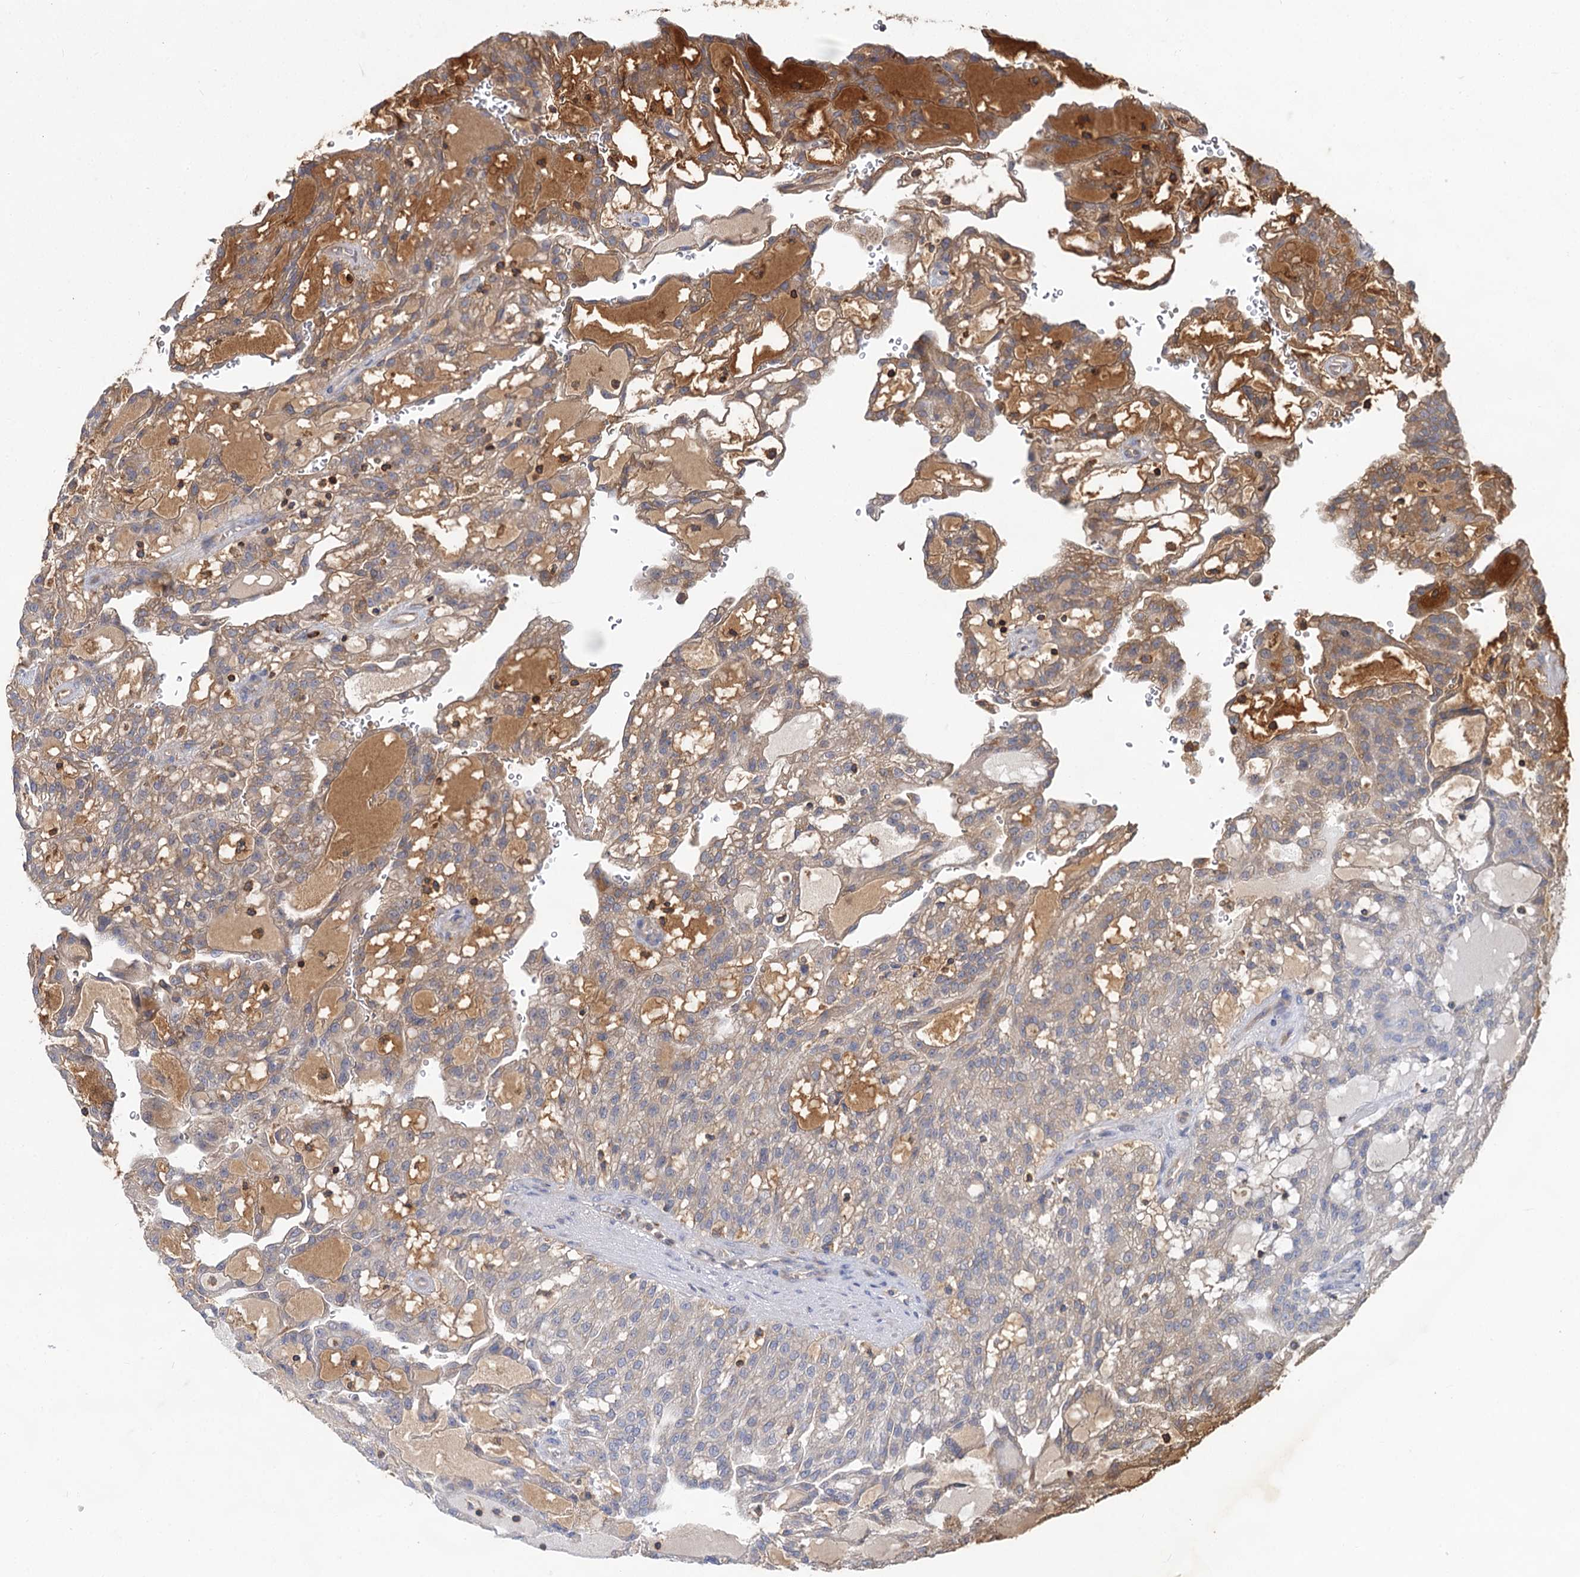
{"staining": {"intensity": "moderate", "quantity": "25%-75%", "location": "cytoplasmic/membranous"}, "tissue": "renal cancer", "cell_type": "Tumor cells", "image_type": "cancer", "snomed": [{"axis": "morphology", "description": "Adenocarcinoma, NOS"}, {"axis": "topography", "description": "Kidney"}], "caption": "An image of adenocarcinoma (renal) stained for a protein exhibits moderate cytoplasmic/membranous brown staining in tumor cells.", "gene": "PACS1", "patient": {"sex": "male", "age": 63}}